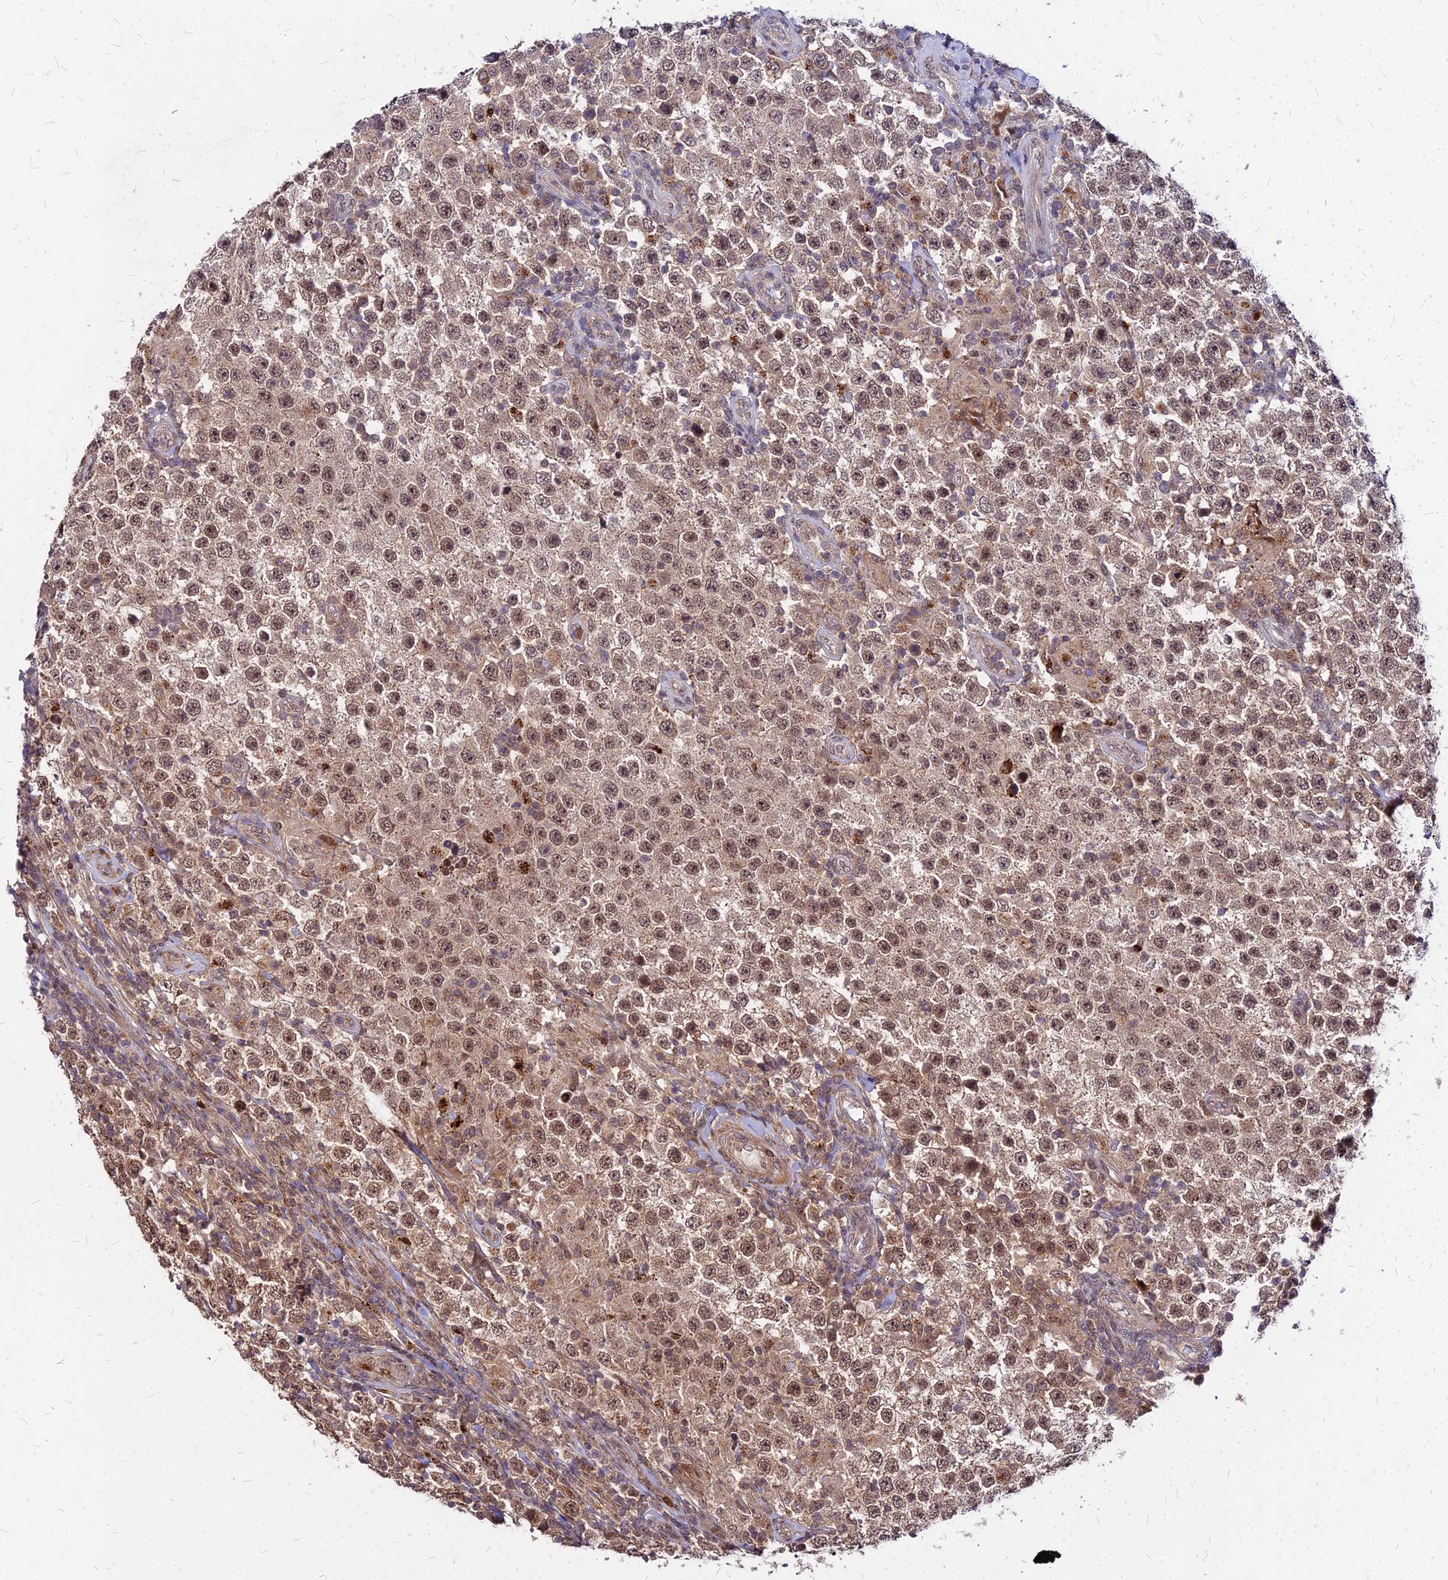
{"staining": {"intensity": "moderate", "quantity": ">75%", "location": "cytoplasmic/membranous,nuclear"}, "tissue": "testis cancer", "cell_type": "Tumor cells", "image_type": "cancer", "snomed": [{"axis": "morphology", "description": "Normal tissue, NOS"}, {"axis": "morphology", "description": "Urothelial carcinoma, High grade"}, {"axis": "morphology", "description": "Seminoma, NOS"}, {"axis": "morphology", "description": "Carcinoma, Embryonal, NOS"}, {"axis": "topography", "description": "Urinary bladder"}, {"axis": "topography", "description": "Testis"}], "caption": "High-power microscopy captured an immunohistochemistry micrograph of testis seminoma, revealing moderate cytoplasmic/membranous and nuclear positivity in approximately >75% of tumor cells.", "gene": "APBA3", "patient": {"sex": "male", "age": 41}}